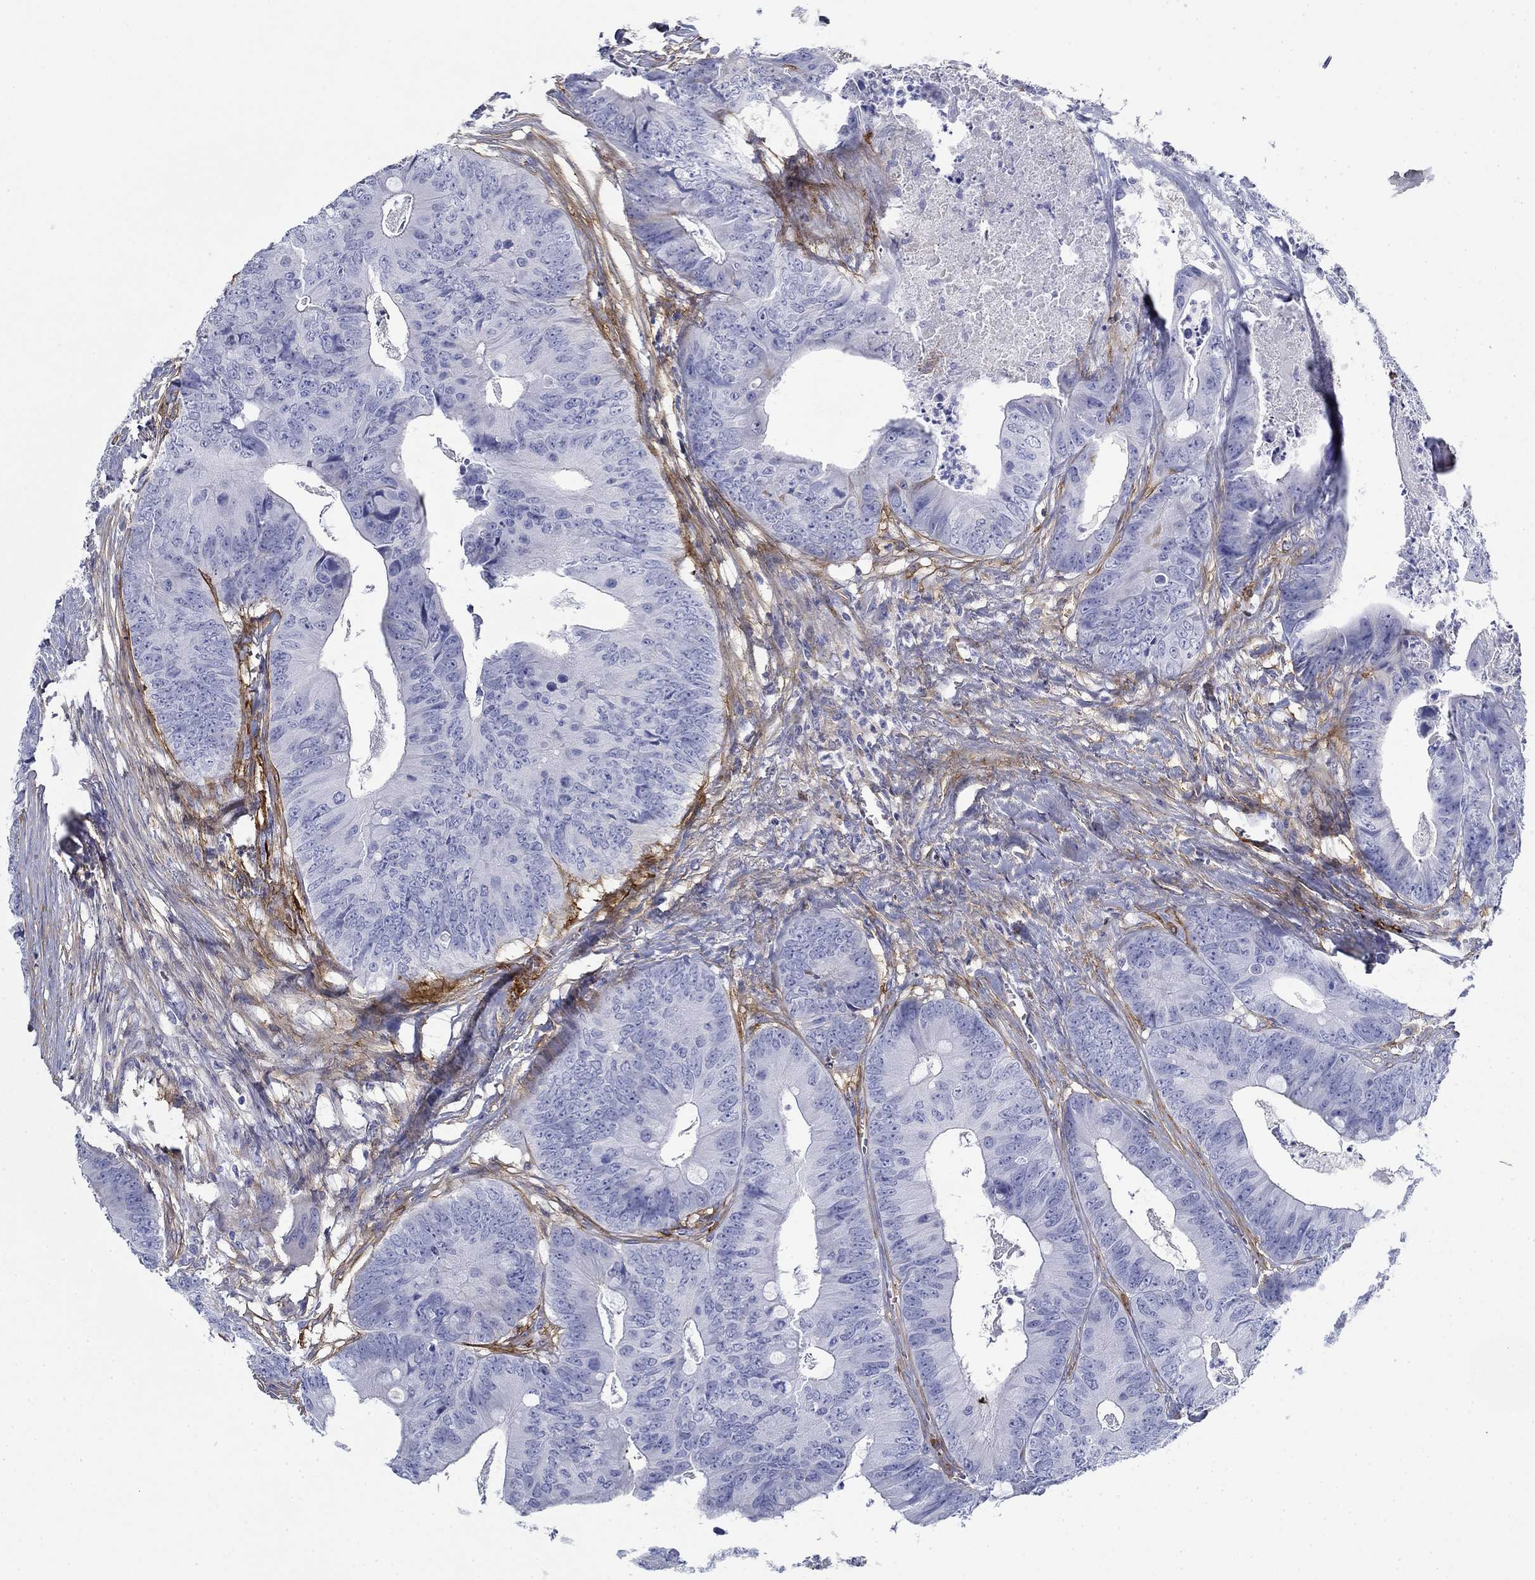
{"staining": {"intensity": "negative", "quantity": "none", "location": "none"}, "tissue": "colorectal cancer", "cell_type": "Tumor cells", "image_type": "cancer", "snomed": [{"axis": "morphology", "description": "Adenocarcinoma, NOS"}, {"axis": "topography", "description": "Colon"}], "caption": "Immunohistochemical staining of human colorectal adenocarcinoma shows no significant expression in tumor cells.", "gene": "GPC1", "patient": {"sex": "male", "age": 84}}